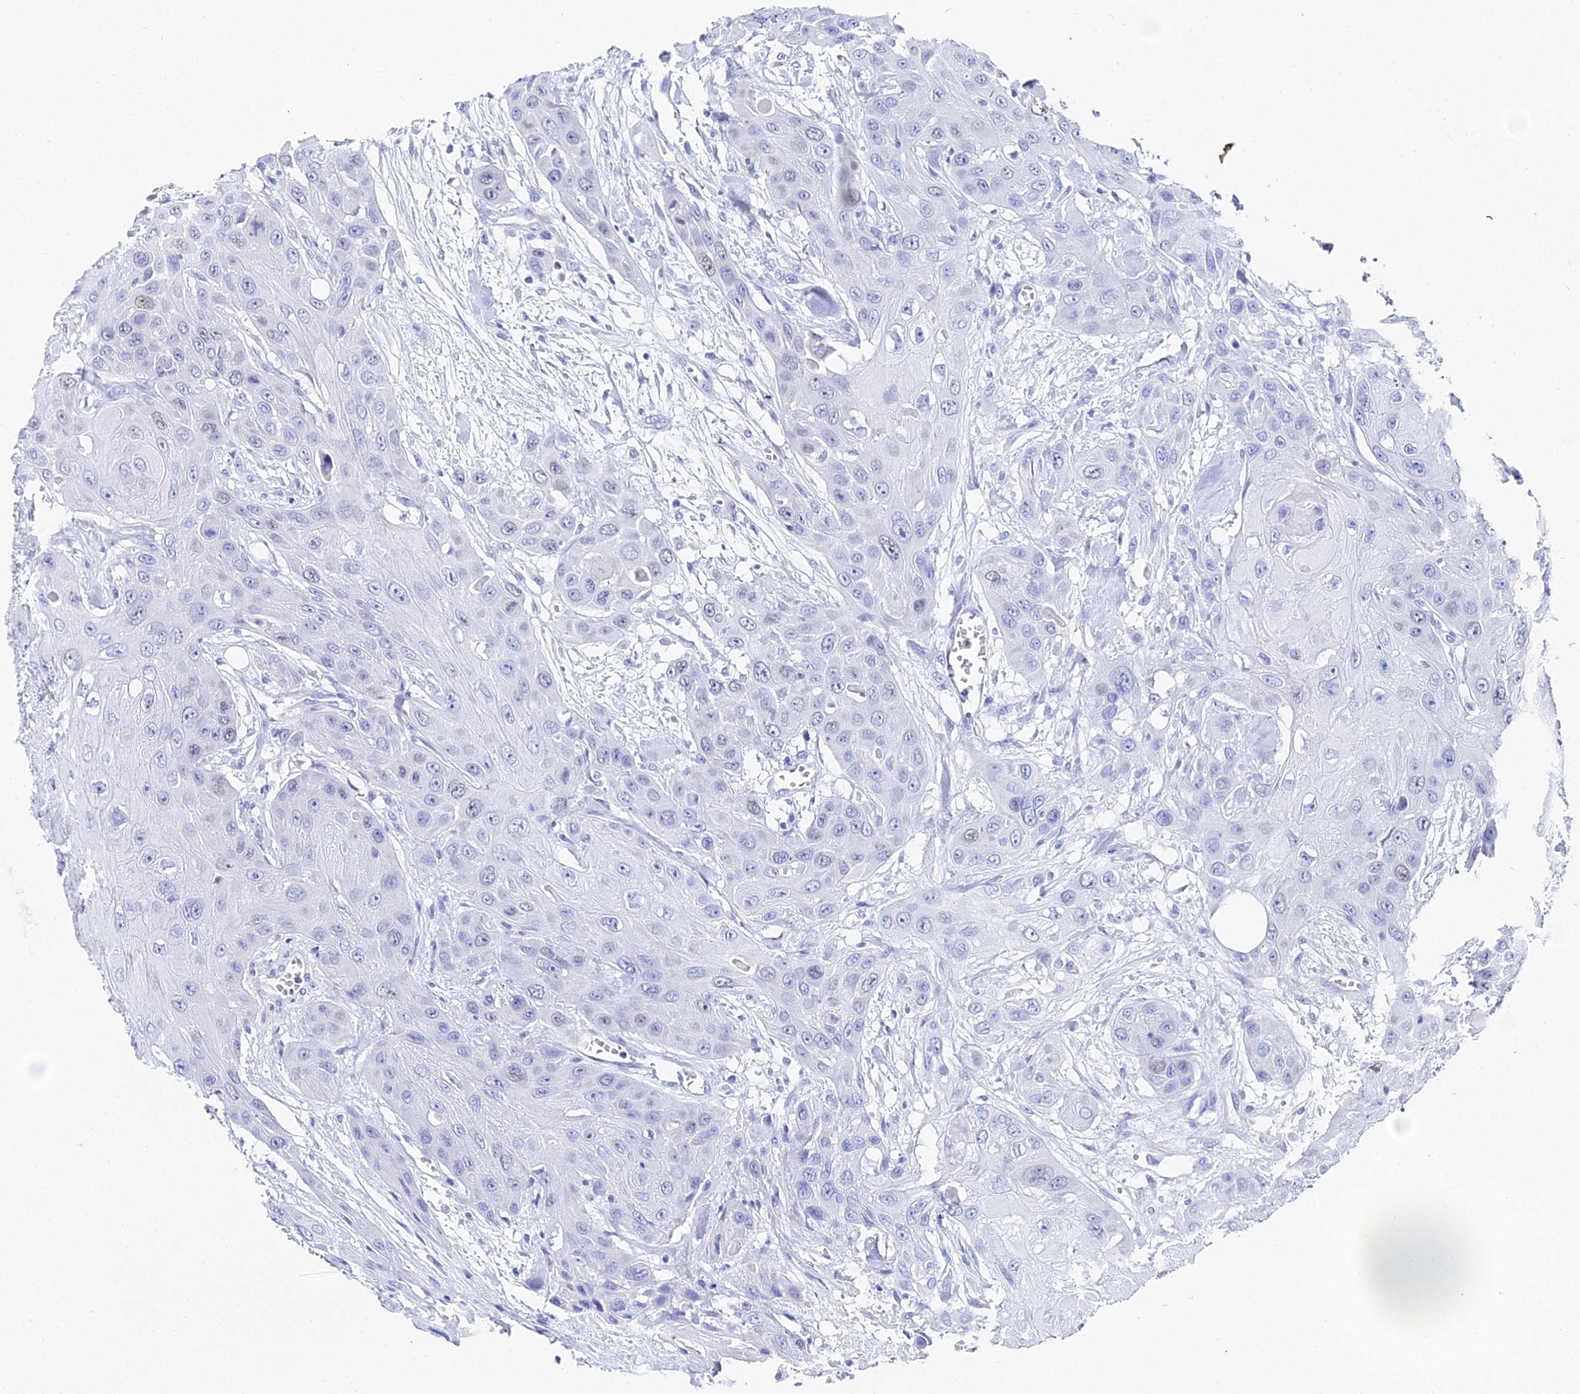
{"staining": {"intensity": "negative", "quantity": "none", "location": "none"}, "tissue": "head and neck cancer", "cell_type": "Tumor cells", "image_type": "cancer", "snomed": [{"axis": "morphology", "description": "Squamous cell carcinoma, NOS"}, {"axis": "topography", "description": "Head-Neck"}], "caption": "Photomicrograph shows no significant protein expression in tumor cells of head and neck squamous cell carcinoma. The staining was performed using DAB (3,3'-diaminobenzidine) to visualize the protein expression in brown, while the nuclei were stained in blue with hematoxylin (Magnification: 20x).", "gene": "OCM", "patient": {"sex": "male", "age": 81}}